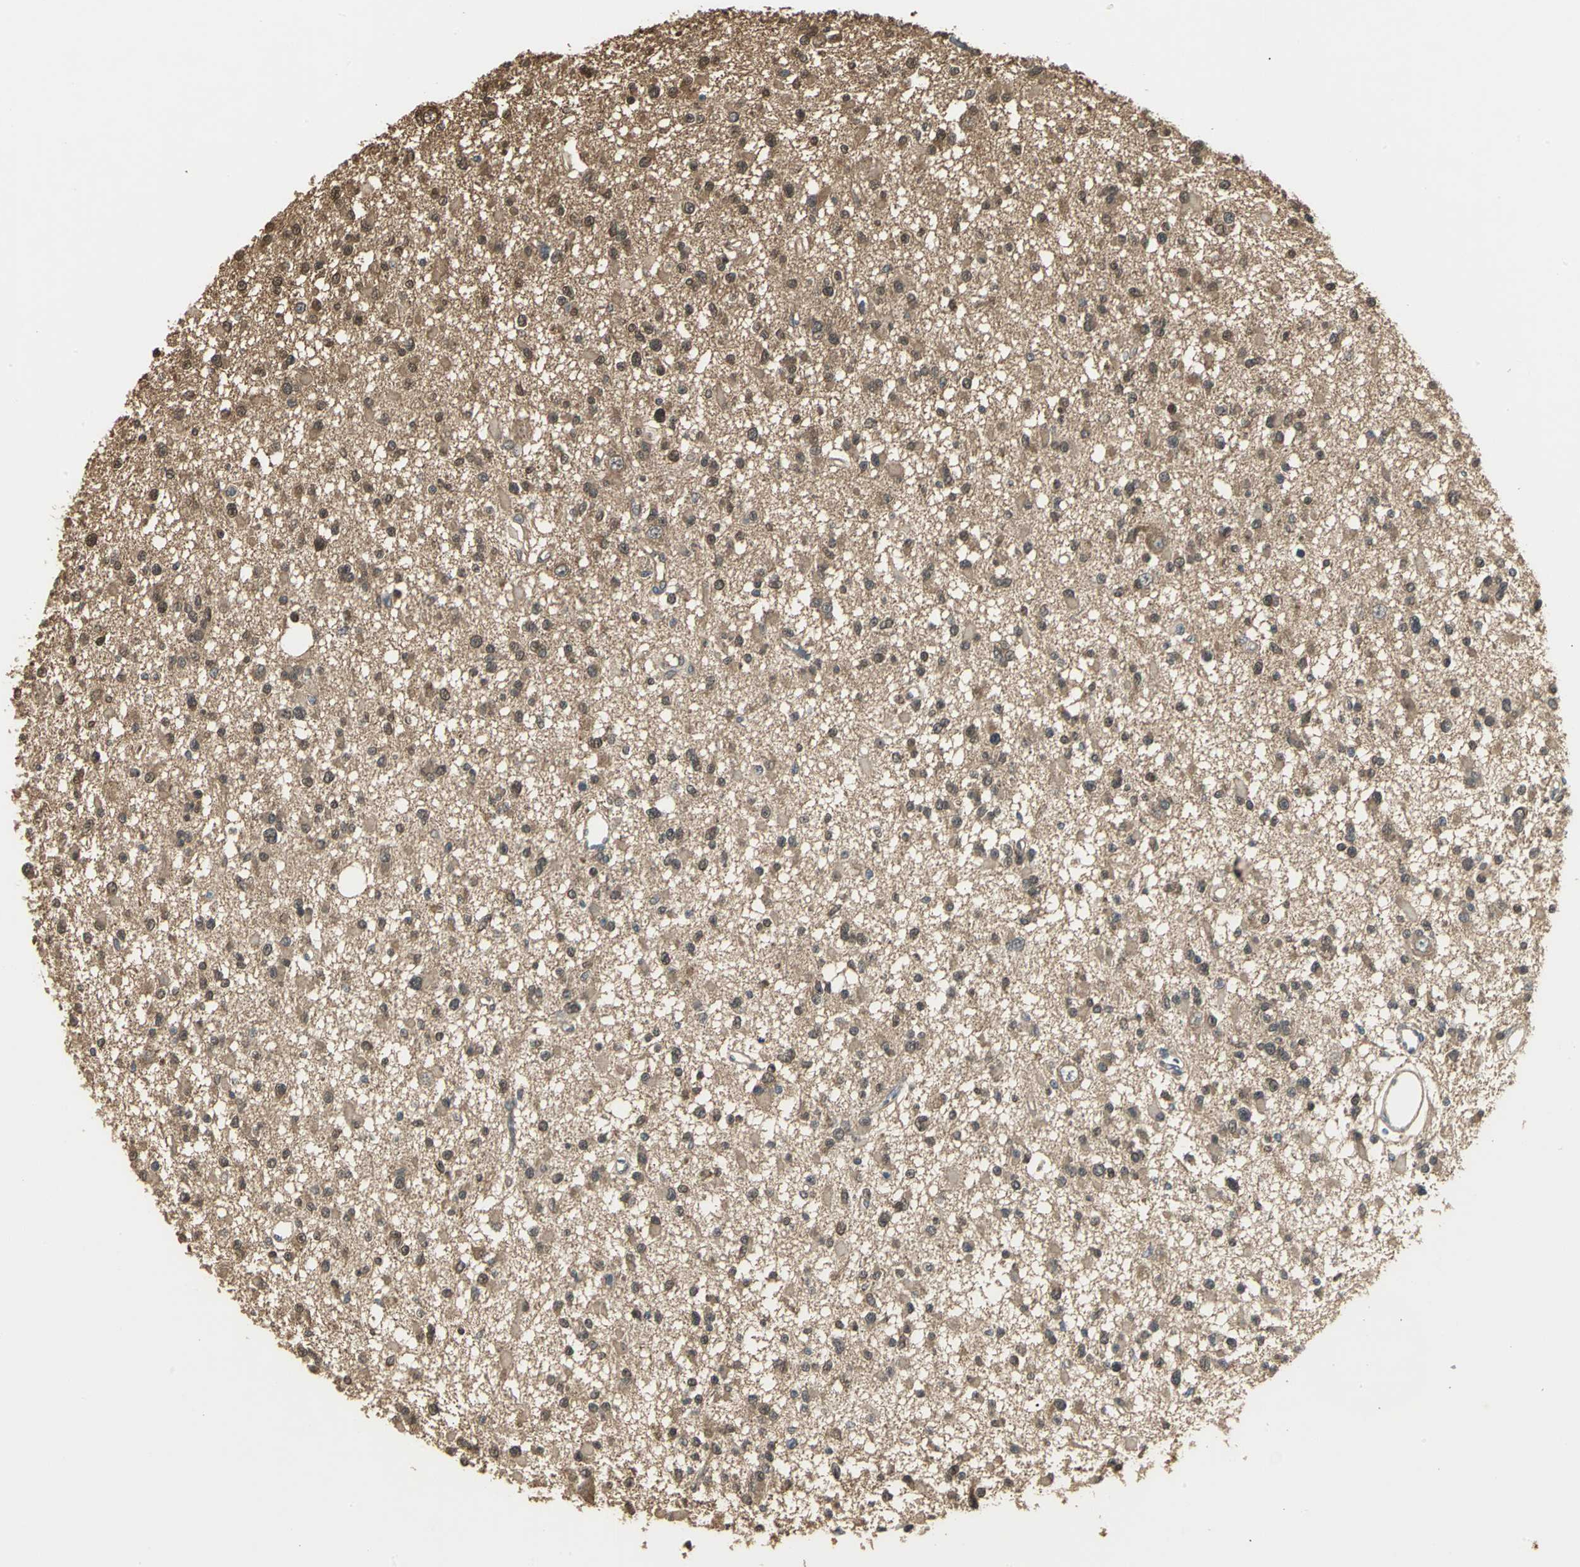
{"staining": {"intensity": "moderate", "quantity": ">75%", "location": "cytoplasmic/membranous,nuclear"}, "tissue": "glioma", "cell_type": "Tumor cells", "image_type": "cancer", "snomed": [{"axis": "morphology", "description": "Glioma, malignant, Low grade"}, {"axis": "topography", "description": "Brain"}], "caption": "Glioma stained for a protein shows moderate cytoplasmic/membranous and nuclear positivity in tumor cells. (Stains: DAB (3,3'-diaminobenzidine) in brown, nuclei in blue, Microscopy: brightfield microscopy at high magnification).", "gene": "PARK7", "patient": {"sex": "female", "age": 22}}